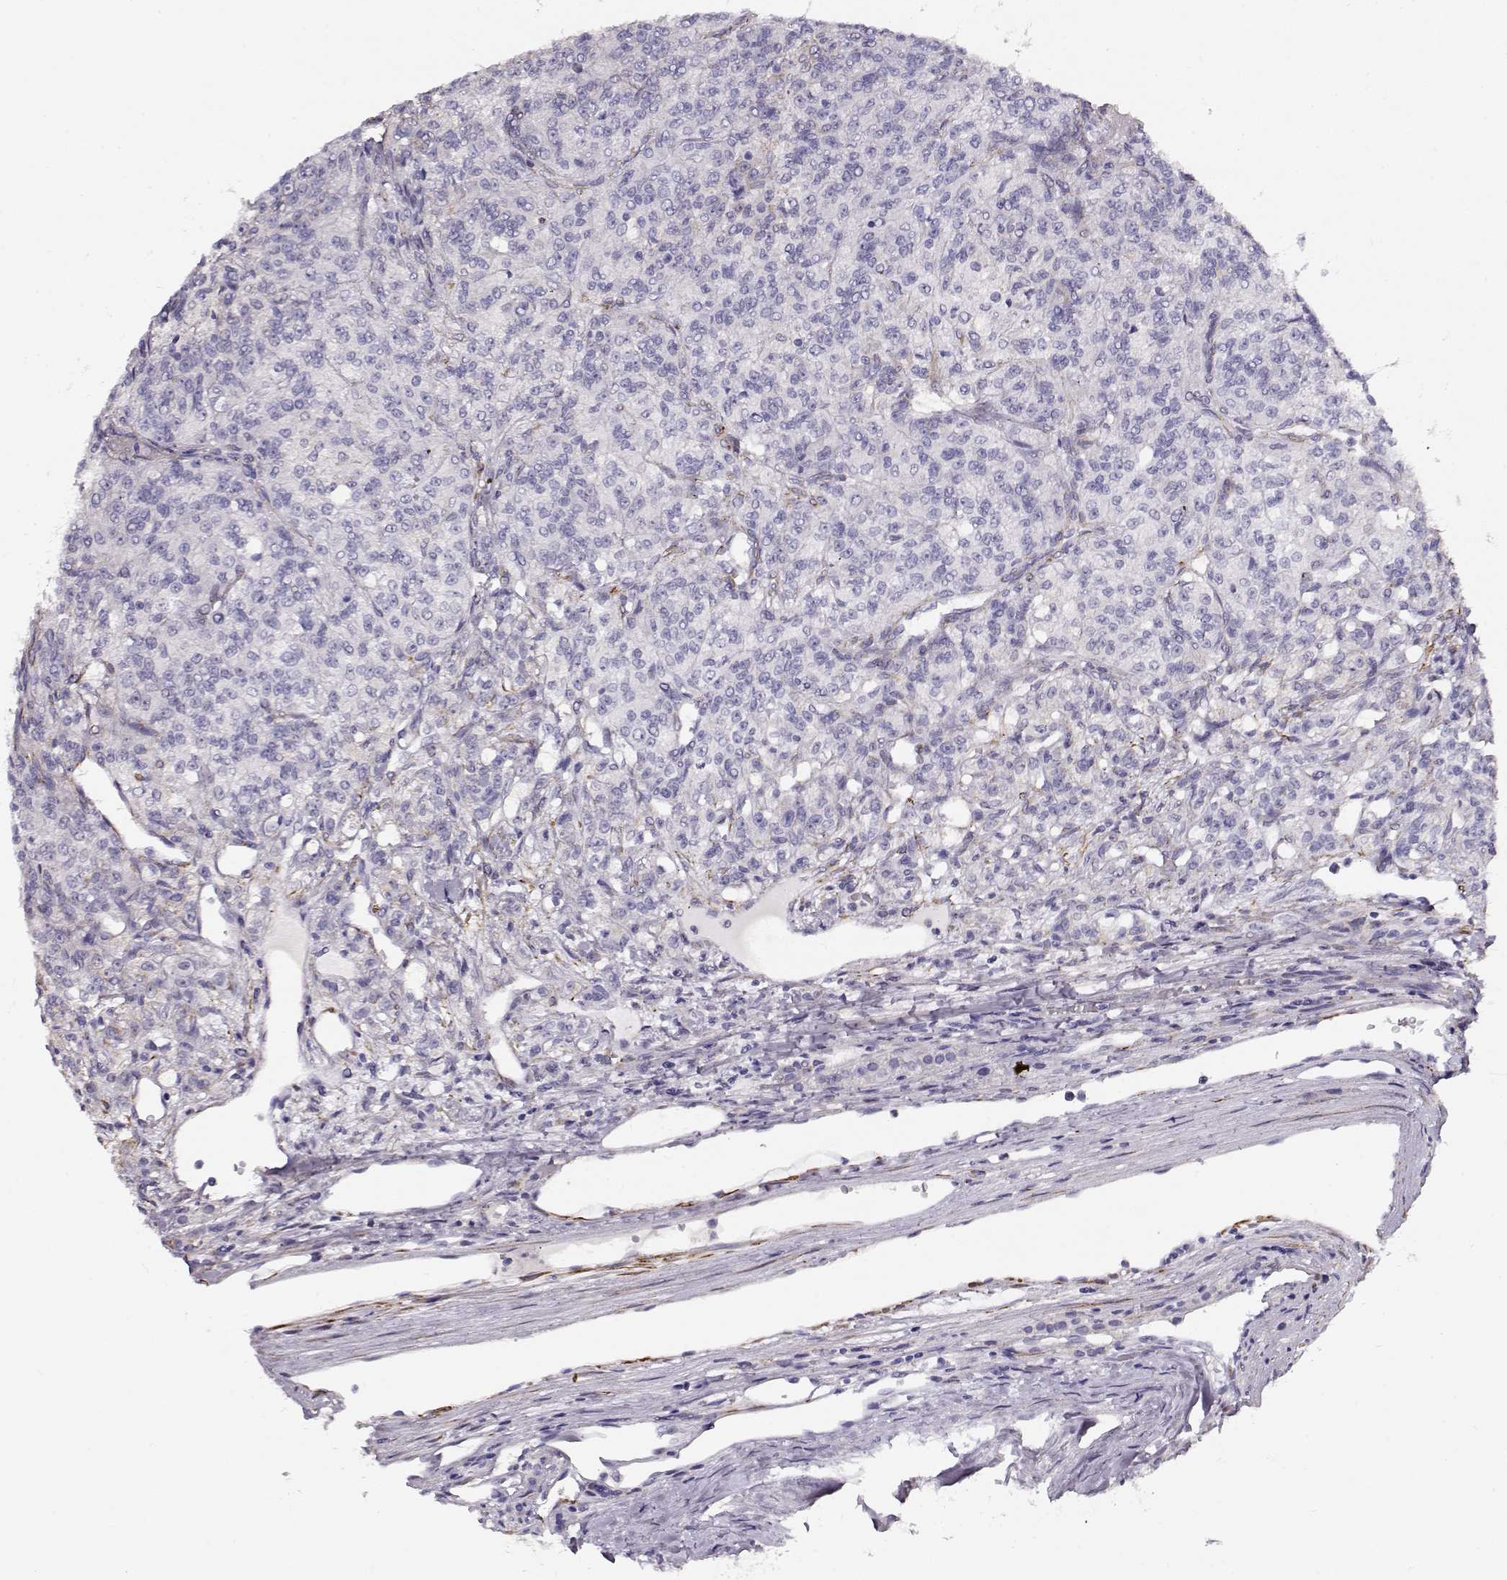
{"staining": {"intensity": "negative", "quantity": "none", "location": "none"}, "tissue": "renal cancer", "cell_type": "Tumor cells", "image_type": "cancer", "snomed": [{"axis": "morphology", "description": "Adenocarcinoma, NOS"}, {"axis": "topography", "description": "Kidney"}], "caption": "Tumor cells show no significant protein expression in renal cancer.", "gene": "RBM44", "patient": {"sex": "female", "age": 63}}